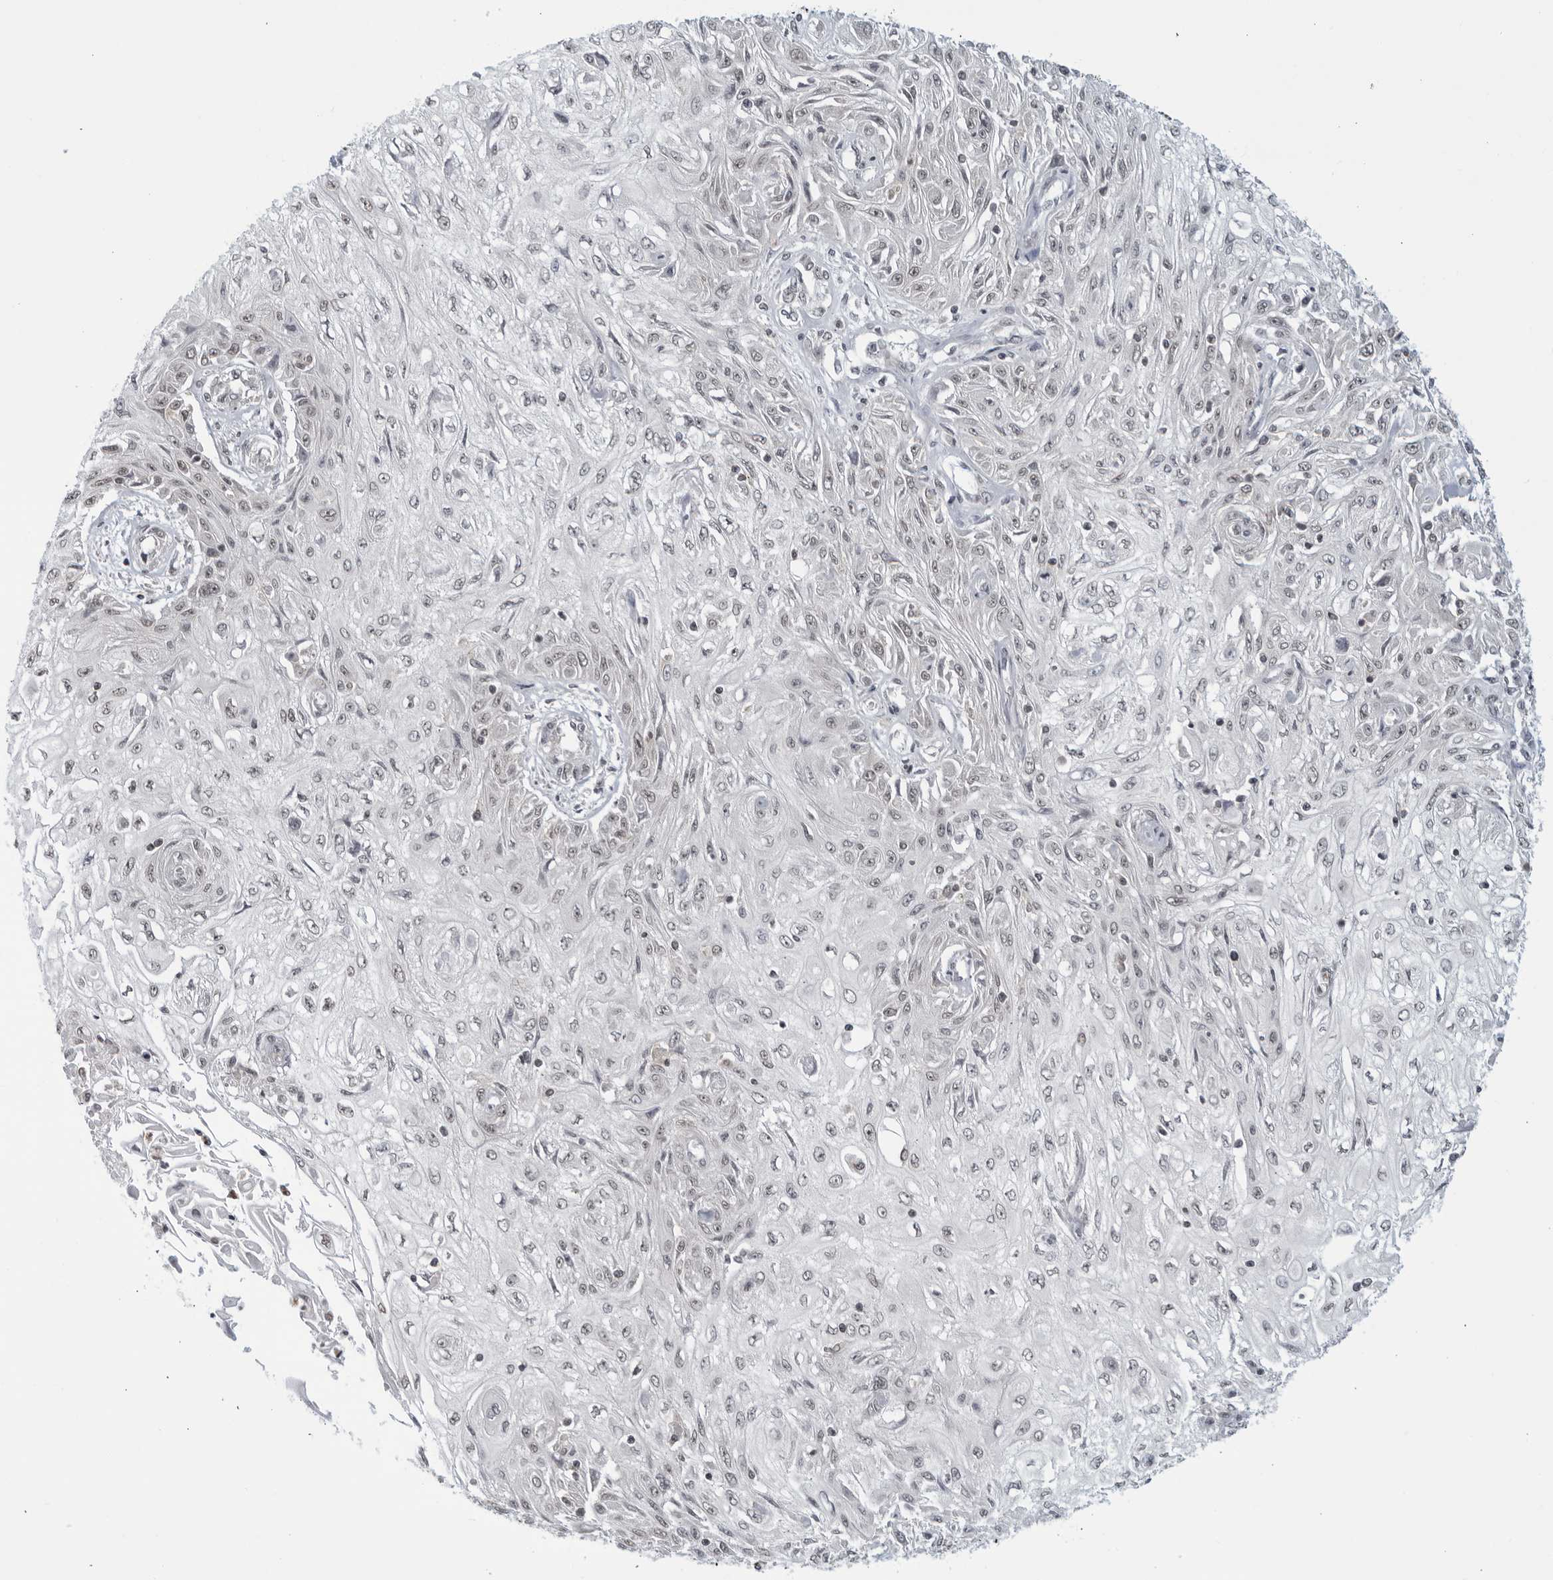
{"staining": {"intensity": "weak", "quantity": "<25%", "location": "nuclear"}, "tissue": "skin cancer", "cell_type": "Tumor cells", "image_type": "cancer", "snomed": [{"axis": "morphology", "description": "Squamous cell carcinoma, NOS"}, {"axis": "morphology", "description": "Squamous cell carcinoma, metastatic, NOS"}, {"axis": "topography", "description": "Skin"}, {"axis": "topography", "description": "Lymph node"}], "caption": "DAB (3,3'-diaminobenzidine) immunohistochemical staining of skin cancer (metastatic squamous cell carcinoma) displays no significant staining in tumor cells. (Stains: DAB immunohistochemistry with hematoxylin counter stain, Microscopy: brightfield microscopy at high magnification).", "gene": "CC2D1B", "patient": {"sex": "male", "age": 75}}